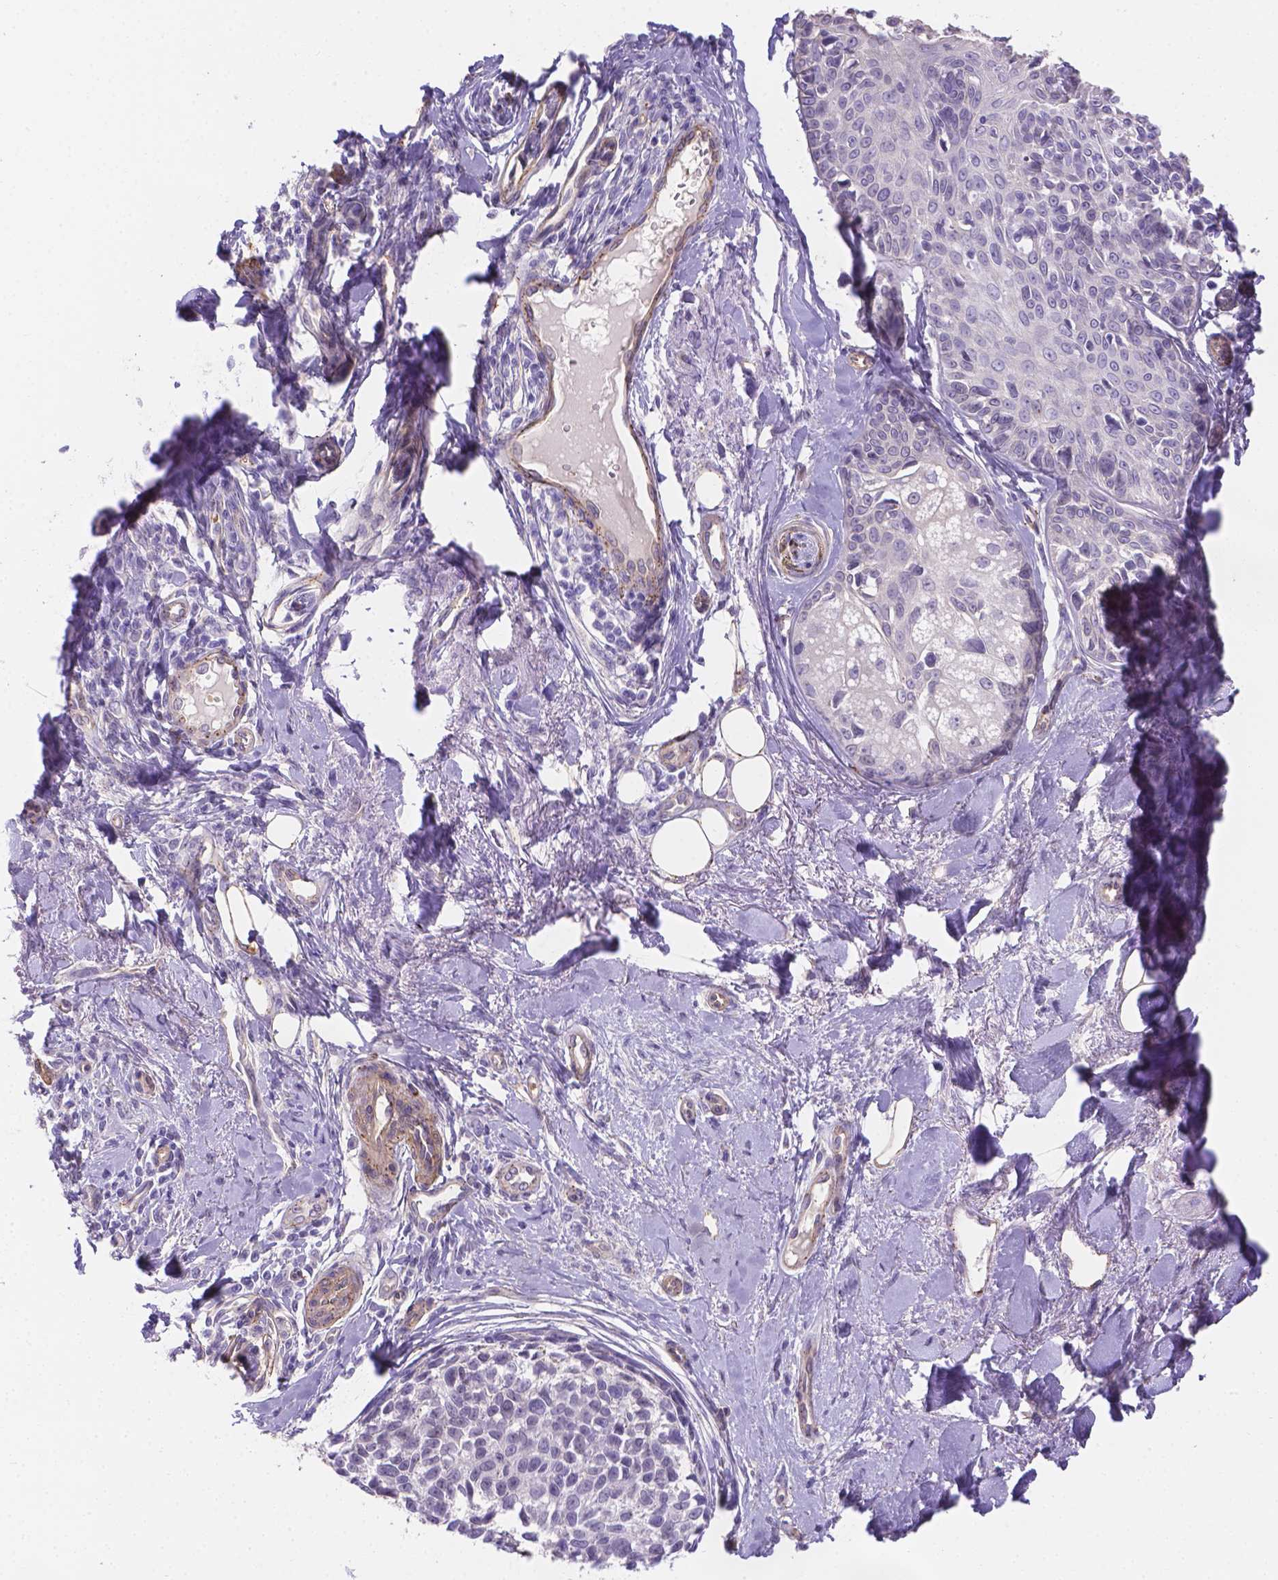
{"staining": {"intensity": "negative", "quantity": "none", "location": "none"}, "tissue": "melanoma", "cell_type": "Tumor cells", "image_type": "cancer", "snomed": [{"axis": "morphology", "description": "Malignant melanoma, NOS"}, {"axis": "topography", "description": "Skin"}], "caption": "Immunohistochemical staining of malignant melanoma demonstrates no significant staining in tumor cells.", "gene": "SLC40A1", "patient": {"sex": "female", "age": 86}}